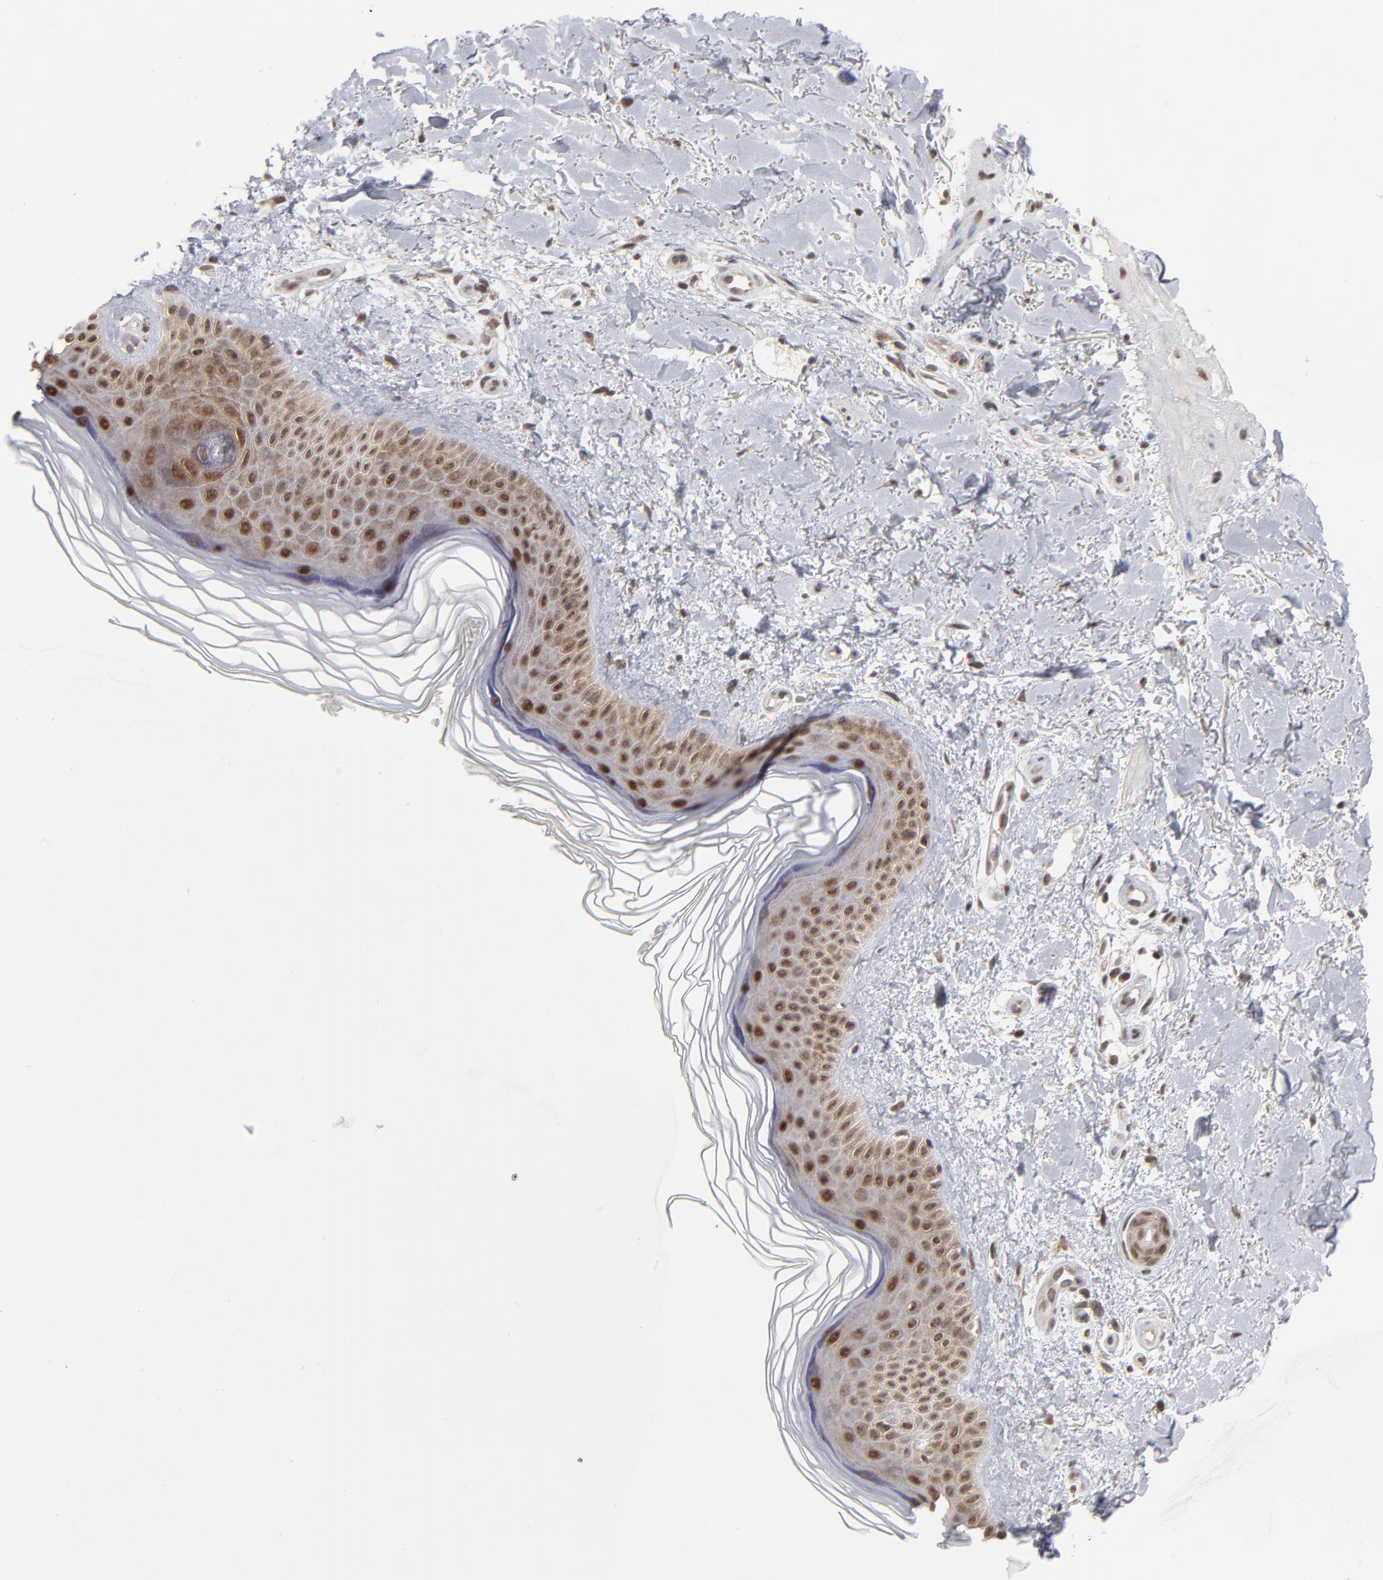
{"staining": {"intensity": "moderate", "quantity": "25%-75%", "location": "cytoplasmic/membranous,nuclear"}, "tissue": "skin", "cell_type": "Fibroblasts", "image_type": "normal", "snomed": [{"axis": "morphology", "description": "Normal tissue, NOS"}, {"axis": "topography", "description": "Skin"}], "caption": "Immunohistochemical staining of normal human skin exhibits medium levels of moderate cytoplasmic/membranous,nuclear staining in approximately 25%-75% of fibroblasts.", "gene": "ARIH1", "patient": {"sex": "female", "age": 19}}